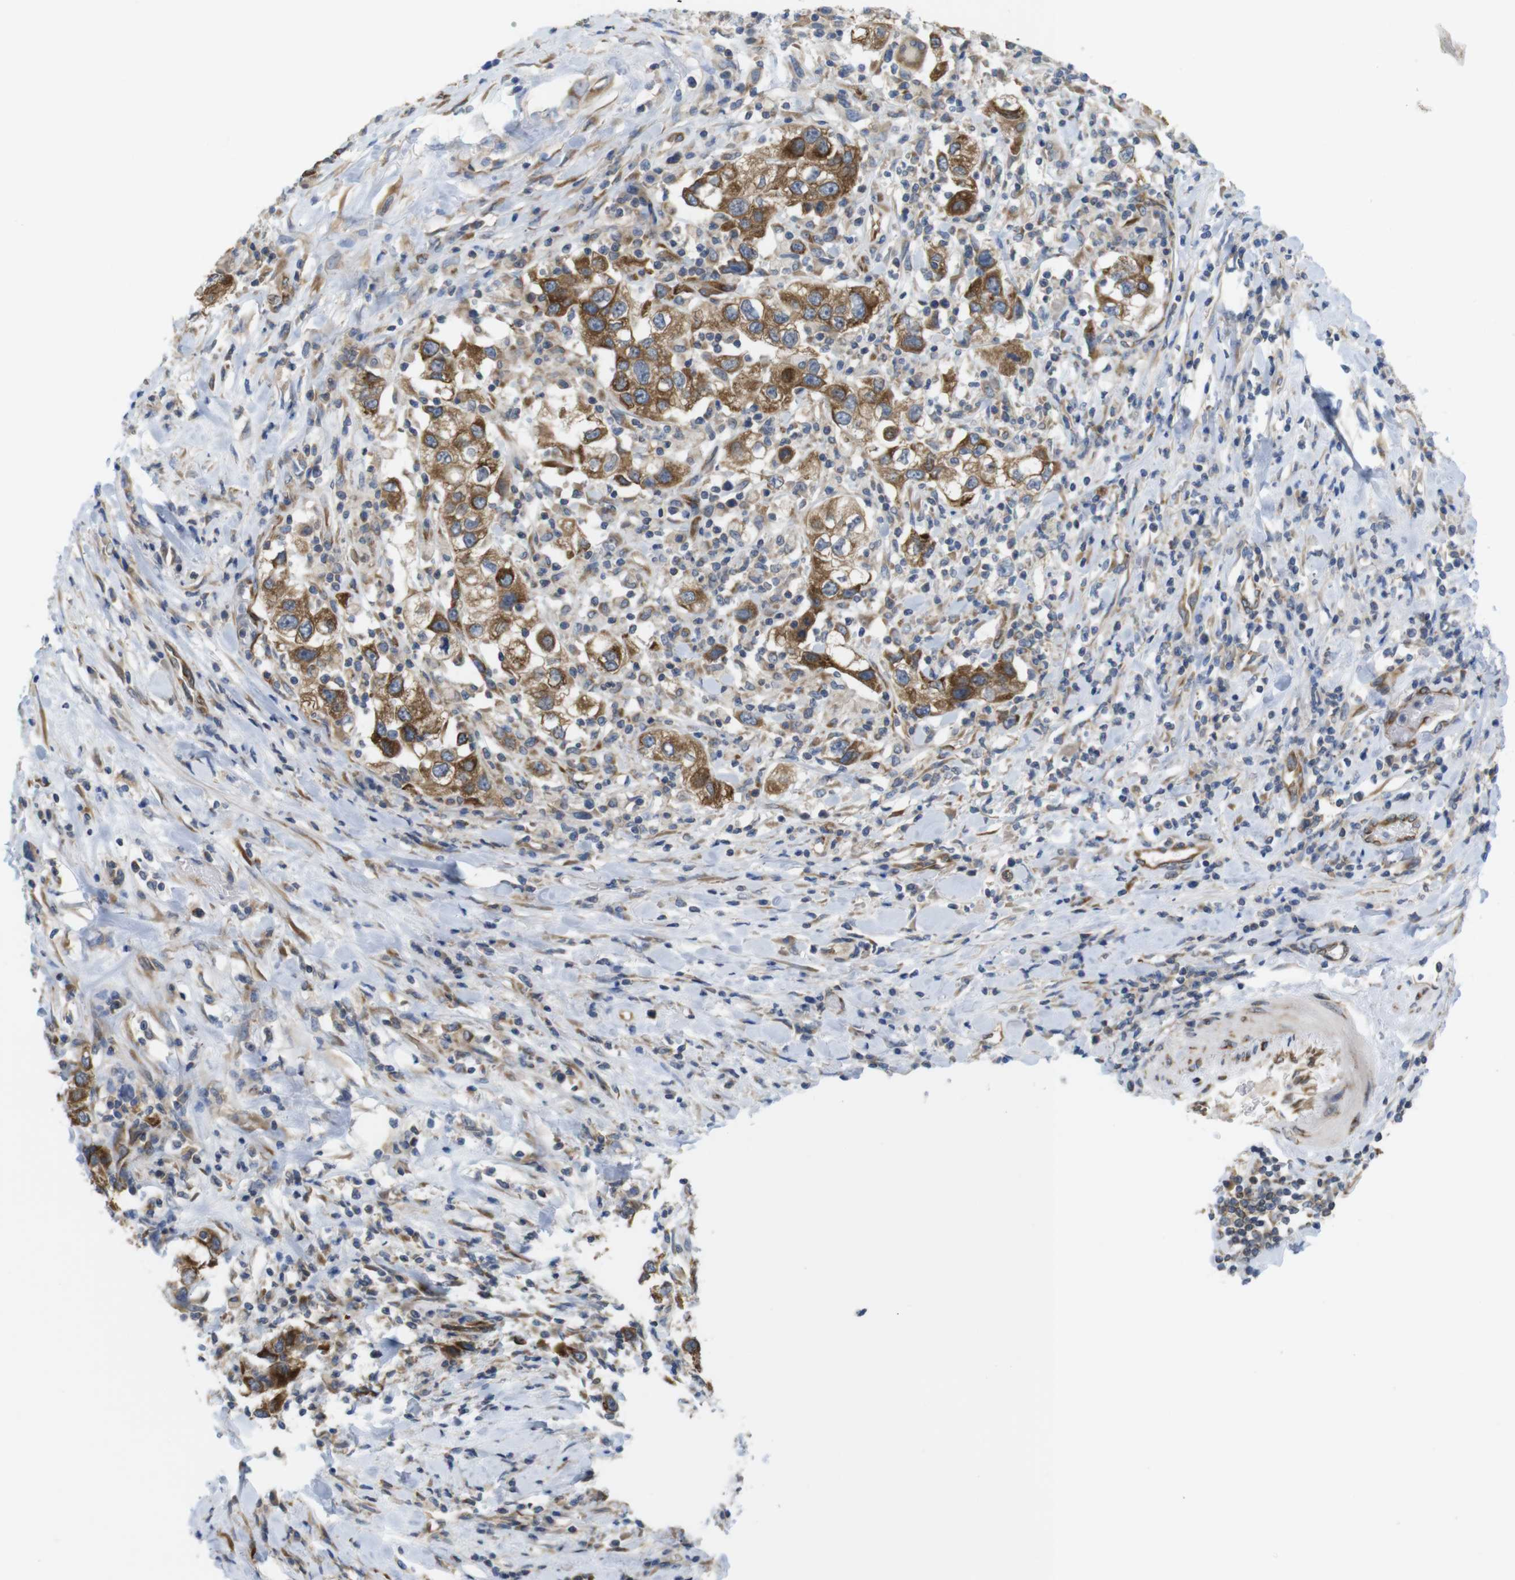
{"staining": {"intensity": "strong", "quantity": ">75%", "location": "cytoplasmic/membranous"}, "tissue": "urothelial cancer", "cell_type": "Tumor cells", "image_type": "cancer", "snomed": [{"axis": "morphology", "description": "Urothelial carcinoma, High grade"}, {"axis": "topography", "description": "Urinary bladder"}], "caption": "High-power microscopy captured an immunohistochemistry photomicrograph of urothelial cancer, revealing strong cytoplasmic/membranous expression in approximately >75% of tumor cells.", "gene": "PCNX2", "patient": {"sex": "female", "age": 80}}